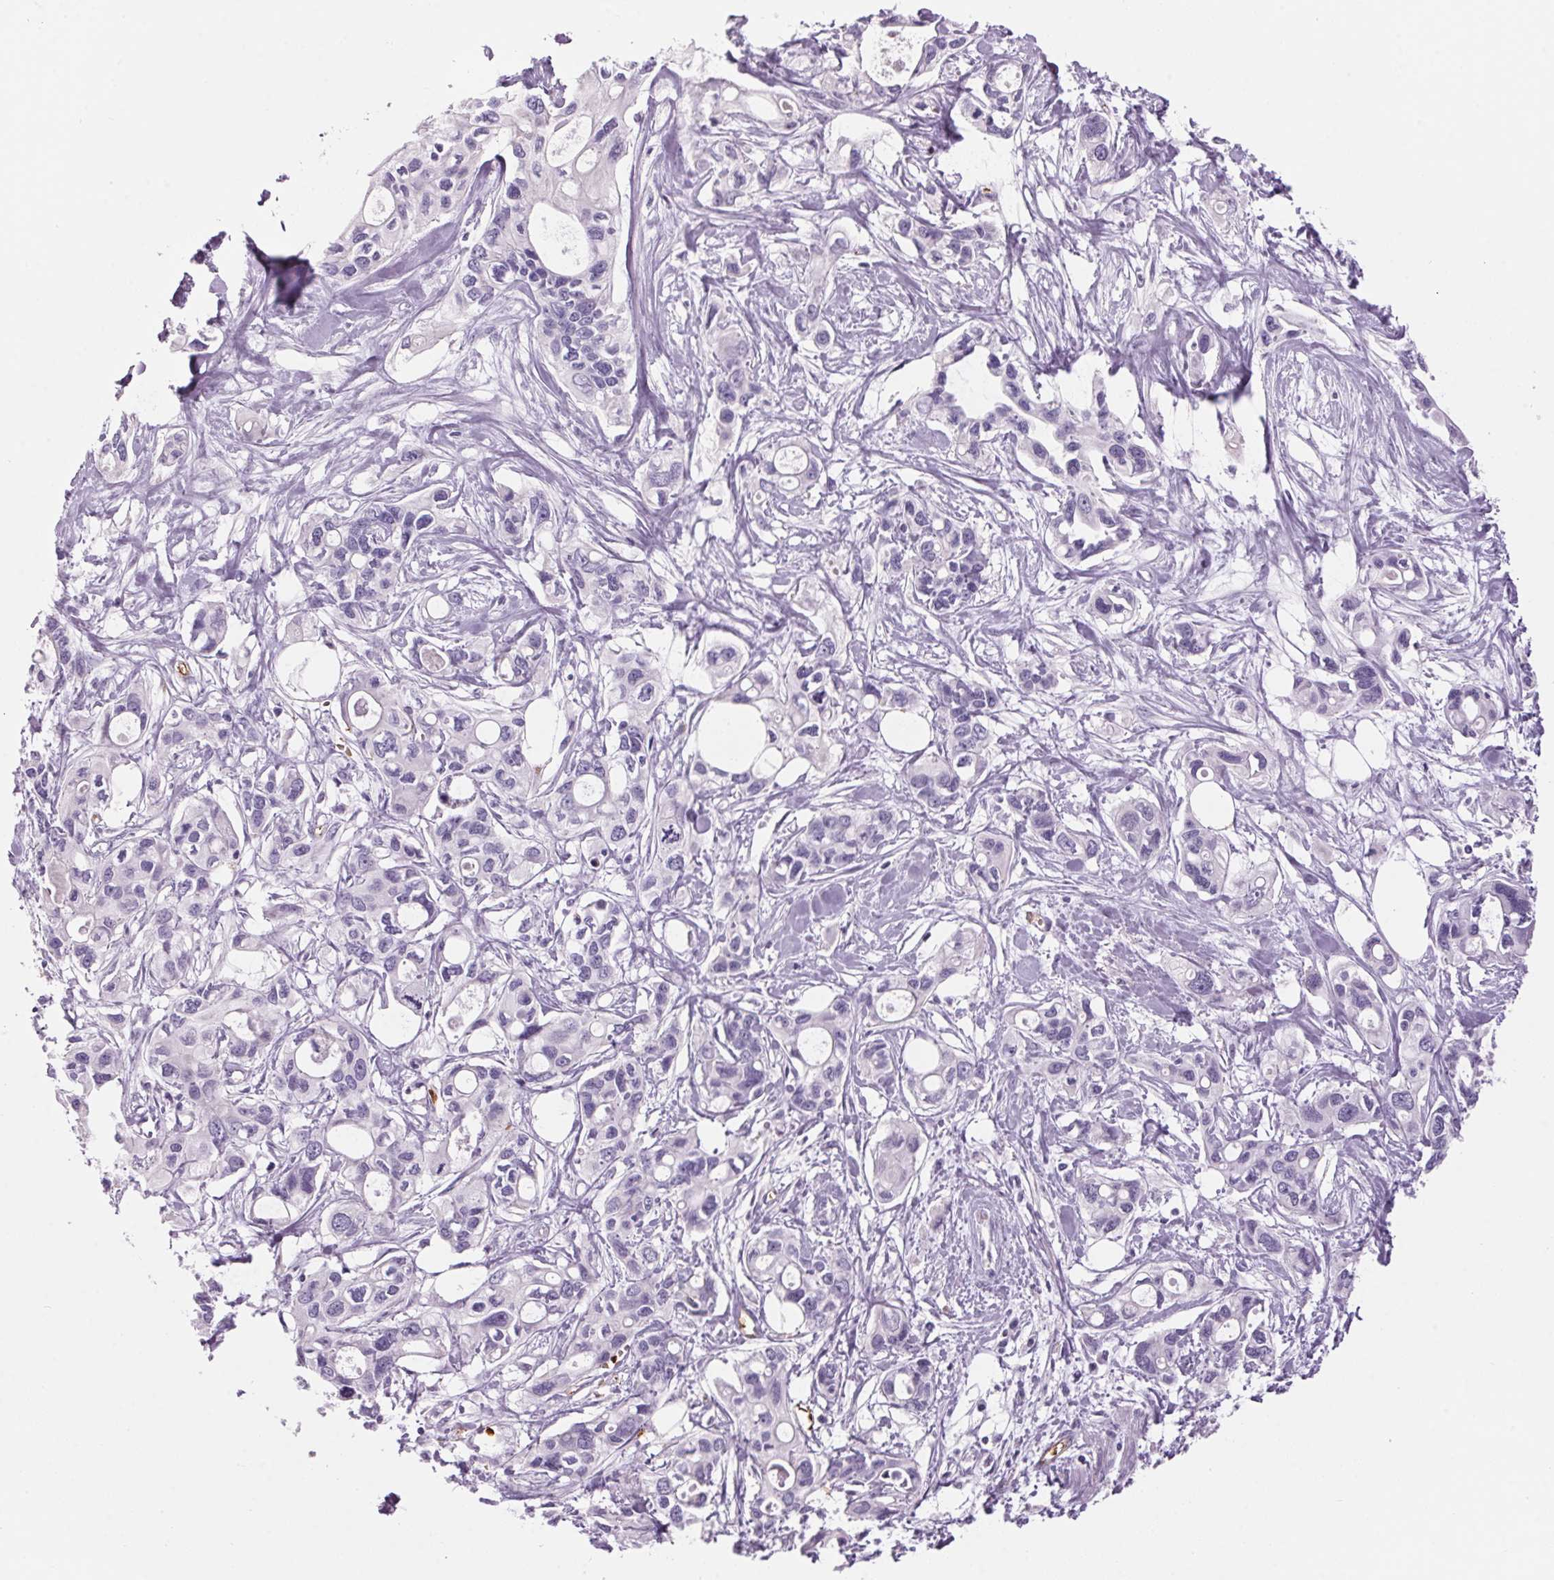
{"staining": {"intensity": "negative", "quantity": "none", "location": "none"}, "tissue": "pancreatic cancer", "cell_type": "Tumor cells", "image_type": "cancer", "snomed": [{"axis": "morphology", "description": "Adenocarcinoma, NOS"}, {"axis": "topography", "description": "Pancreas"}], "caption": "Tumor cells are negative for brown protein staining in pancreatic cancer. The staining is performed using DAB (3,3'-diaminobenzidine) brown chromogen with nuclei counter-stained in using hematoxylin.", "gene": "HBQ1", "patient": {"sex": "male", "age": 60}}